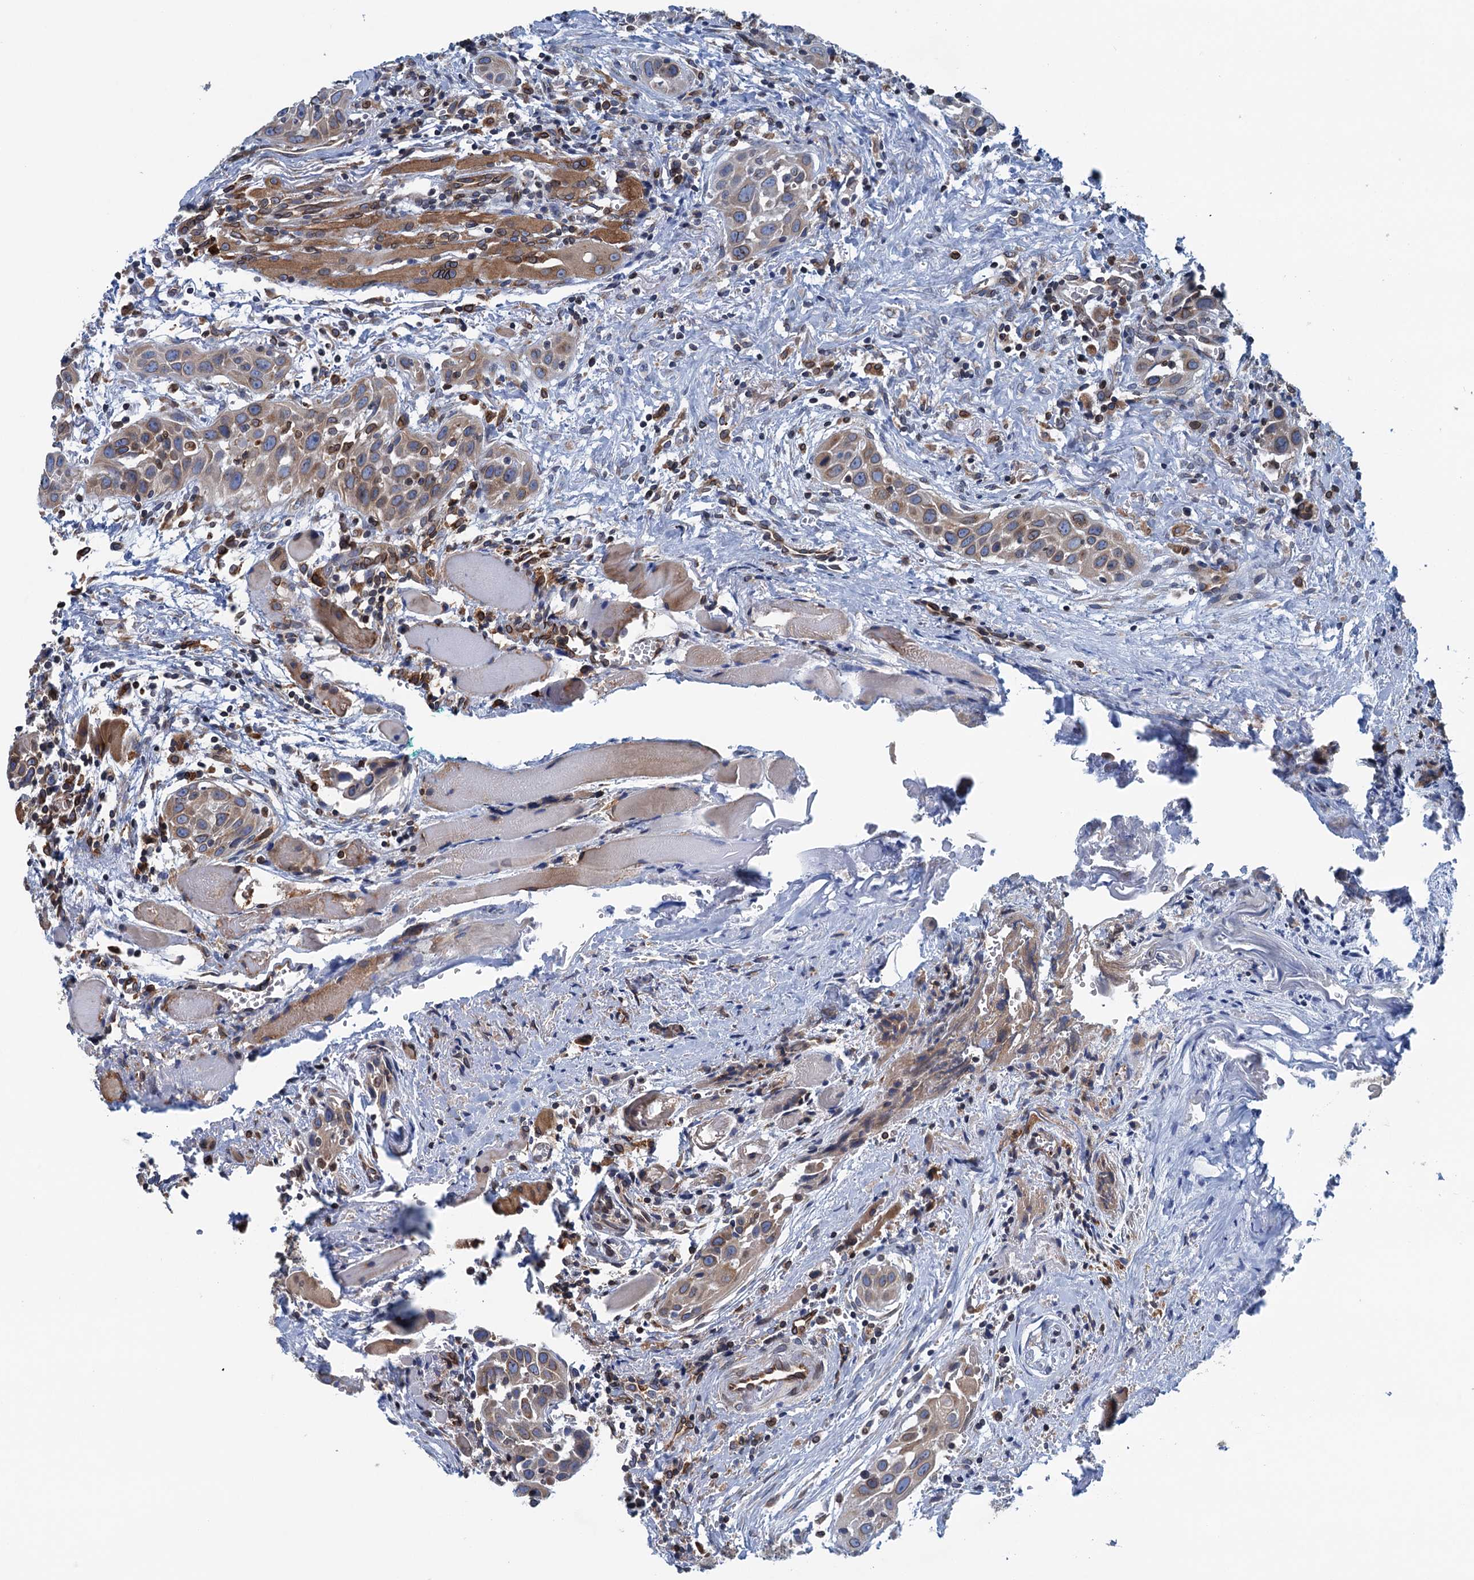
{"staining": {"intensity": "moderate", "quantity": ">75%", "location": "cytoplasmic/membranous"}, "tissue": "head and neck cancer", "cell_type": "Tumor cells", "image_type": "cancer", "snomed": [{"axis": "morphology", "description": "Squamous cell carcinoma, NOS"}, {"axis": "topography", "description": "Oral tissue"}, {"axis": "topography", "description": "Head-Neck"}], "caption": "Head and neck cancer stained with a brown dye displays moderate cytoplasmic/membranous positive positivity in about >75% of tumor cells.", "gene": "TMEM205", "patient": {"sex": "female", "age": 50}}